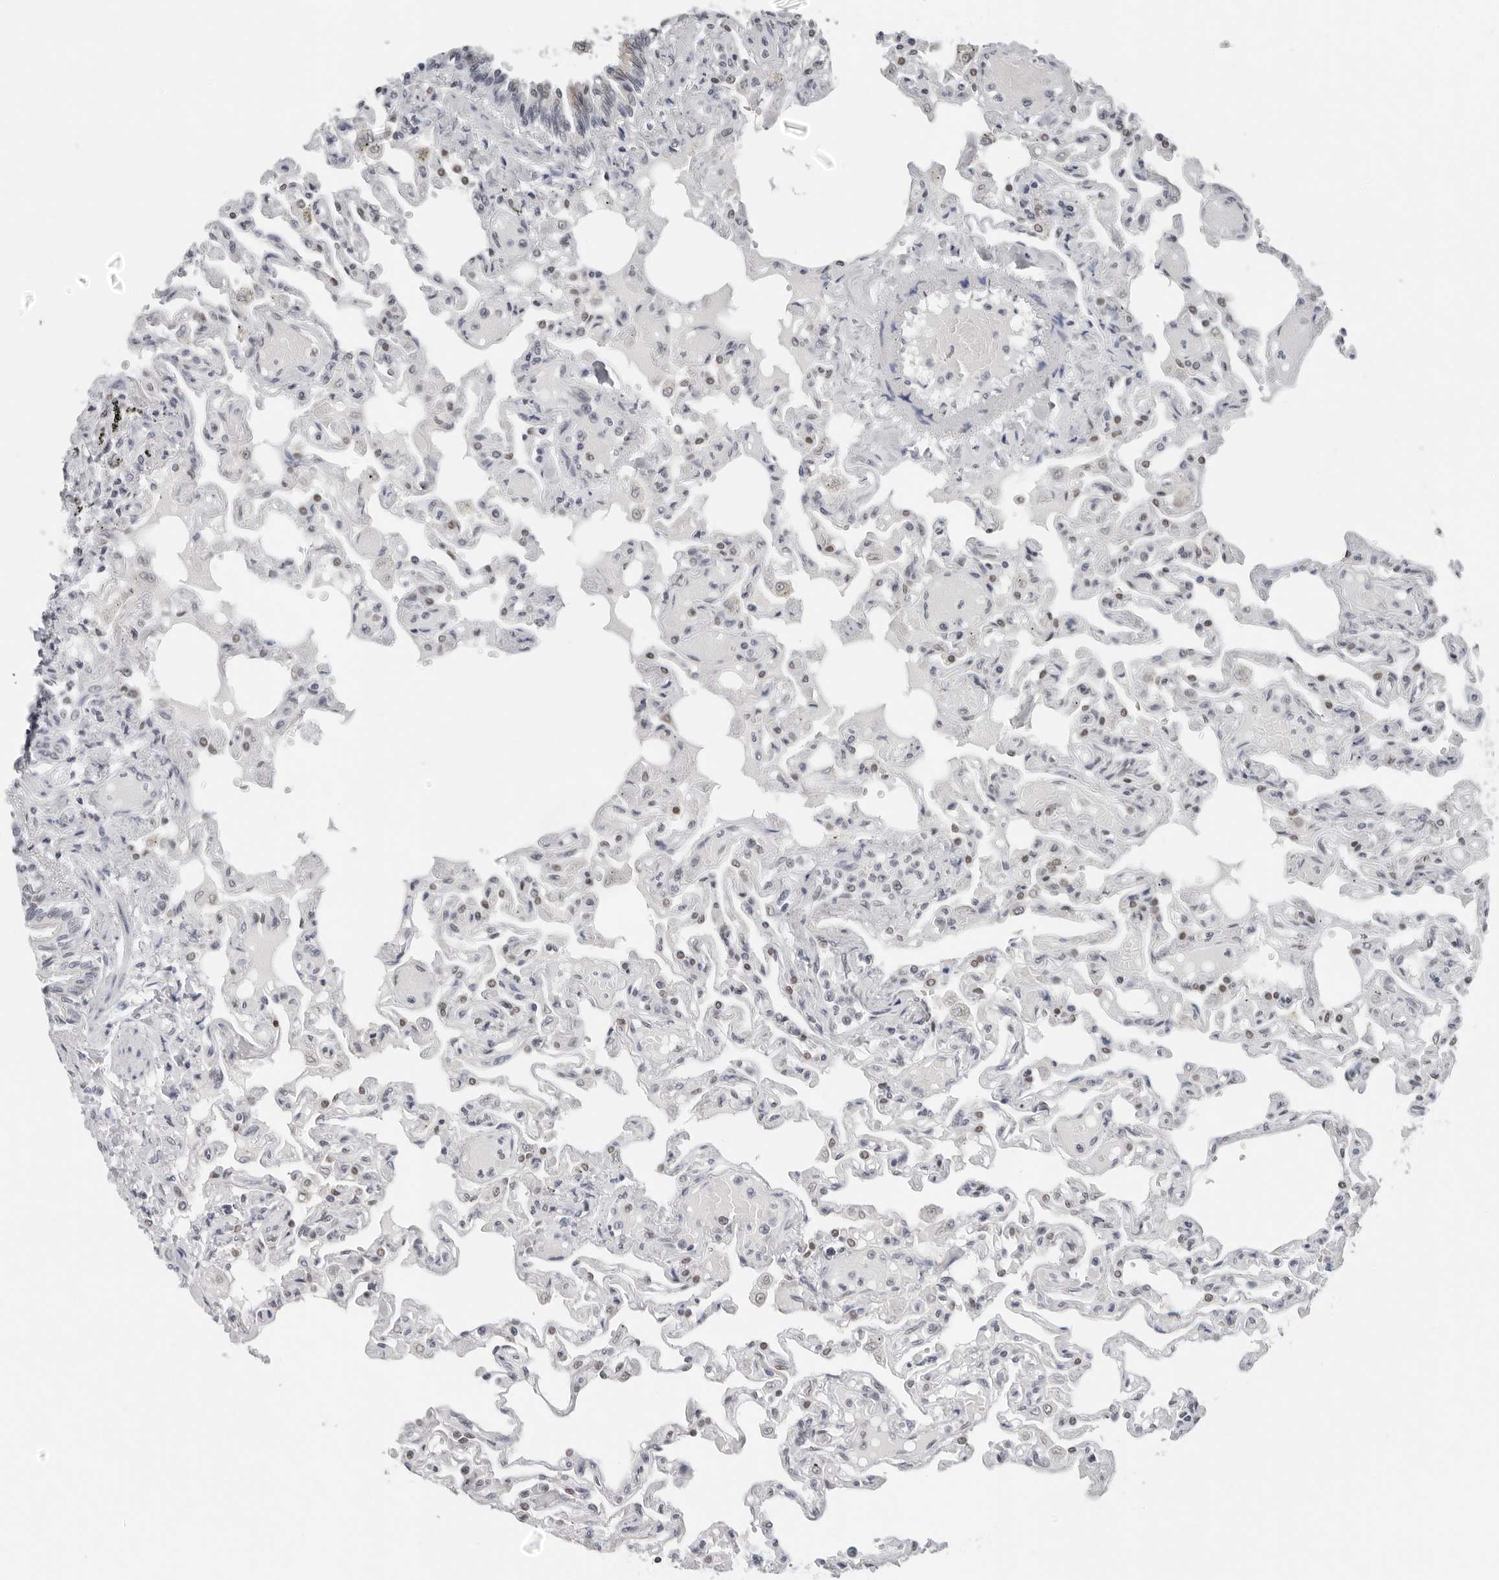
{"staining": {"intensity": "weak", "quantity": "25%-75%", "location": "nuclear"}, "tissue": "lung", "cell_type": "Alveolar cells", "image_type": "normal", "snomed": [{"axis": "morphology", "description": "Normal tissue, NOS"}, {"axis": "topography", "description": "Lung"}], "caption": "A brown stain labels weak nuclear expression of a protein in alveolar cells of normal lung.", "gene": "FLG2", "patient": {"sex": "male", "age": 21}}